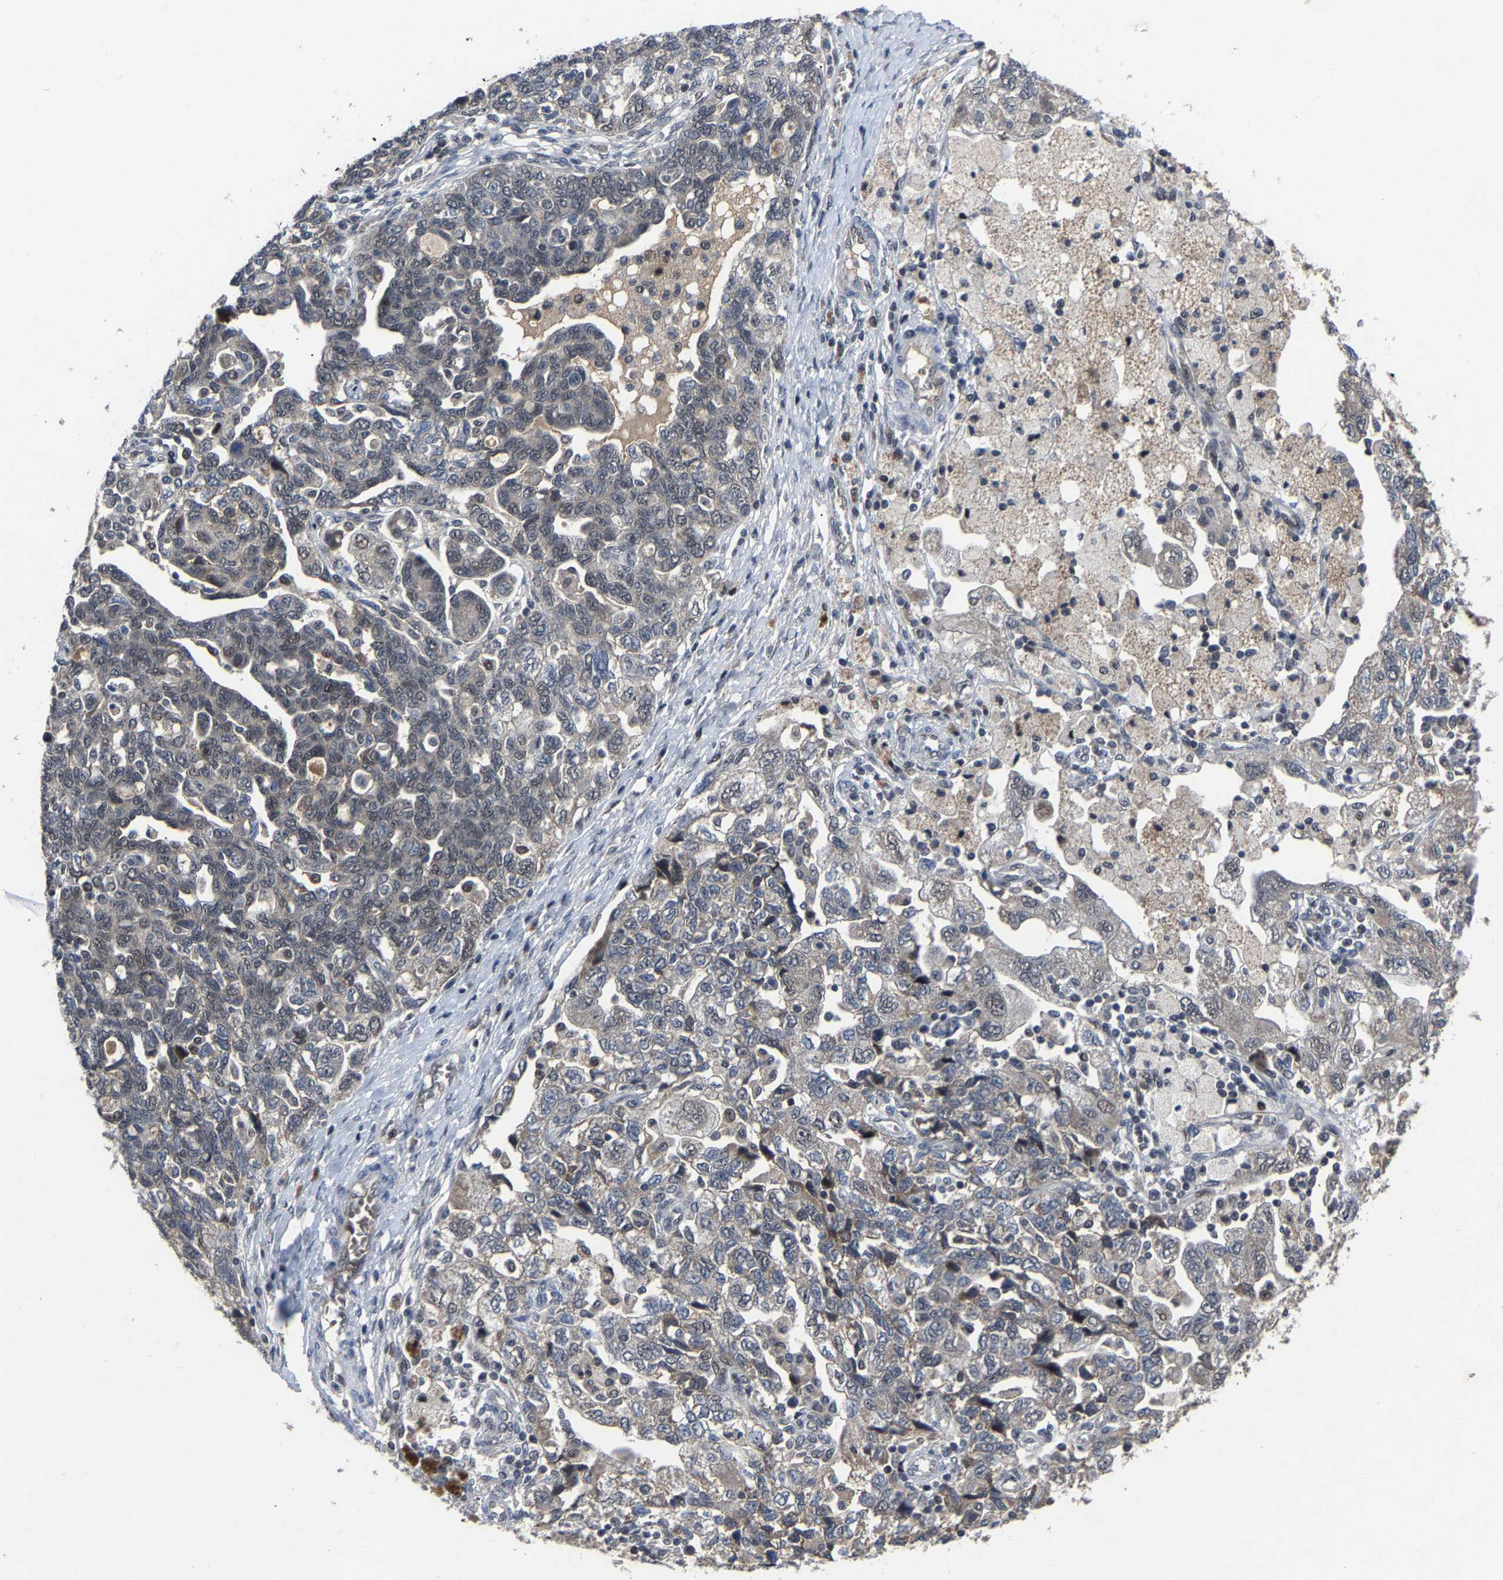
{"staining": {"intensity": "weak", "quantity": "<25%", "location": "nuclear"}, "tissue": "ovarian cancer", "cell_type": "Tumor cells", "image_type": "cancer", "snomed": [{"axis": "morphology", "description": "Carcinoma, NOS"}, {"axis": "morphology", "description": "Cystadenocarcinoma, serous, NOS"}, {"axis": "topography", "description": "Ovary"}], "caption": "Tumor cells are negative for brown protein staining in ovarian carcinoma.", "gene": "LSM8", "patient": {"sex": "female", "age": 69}}